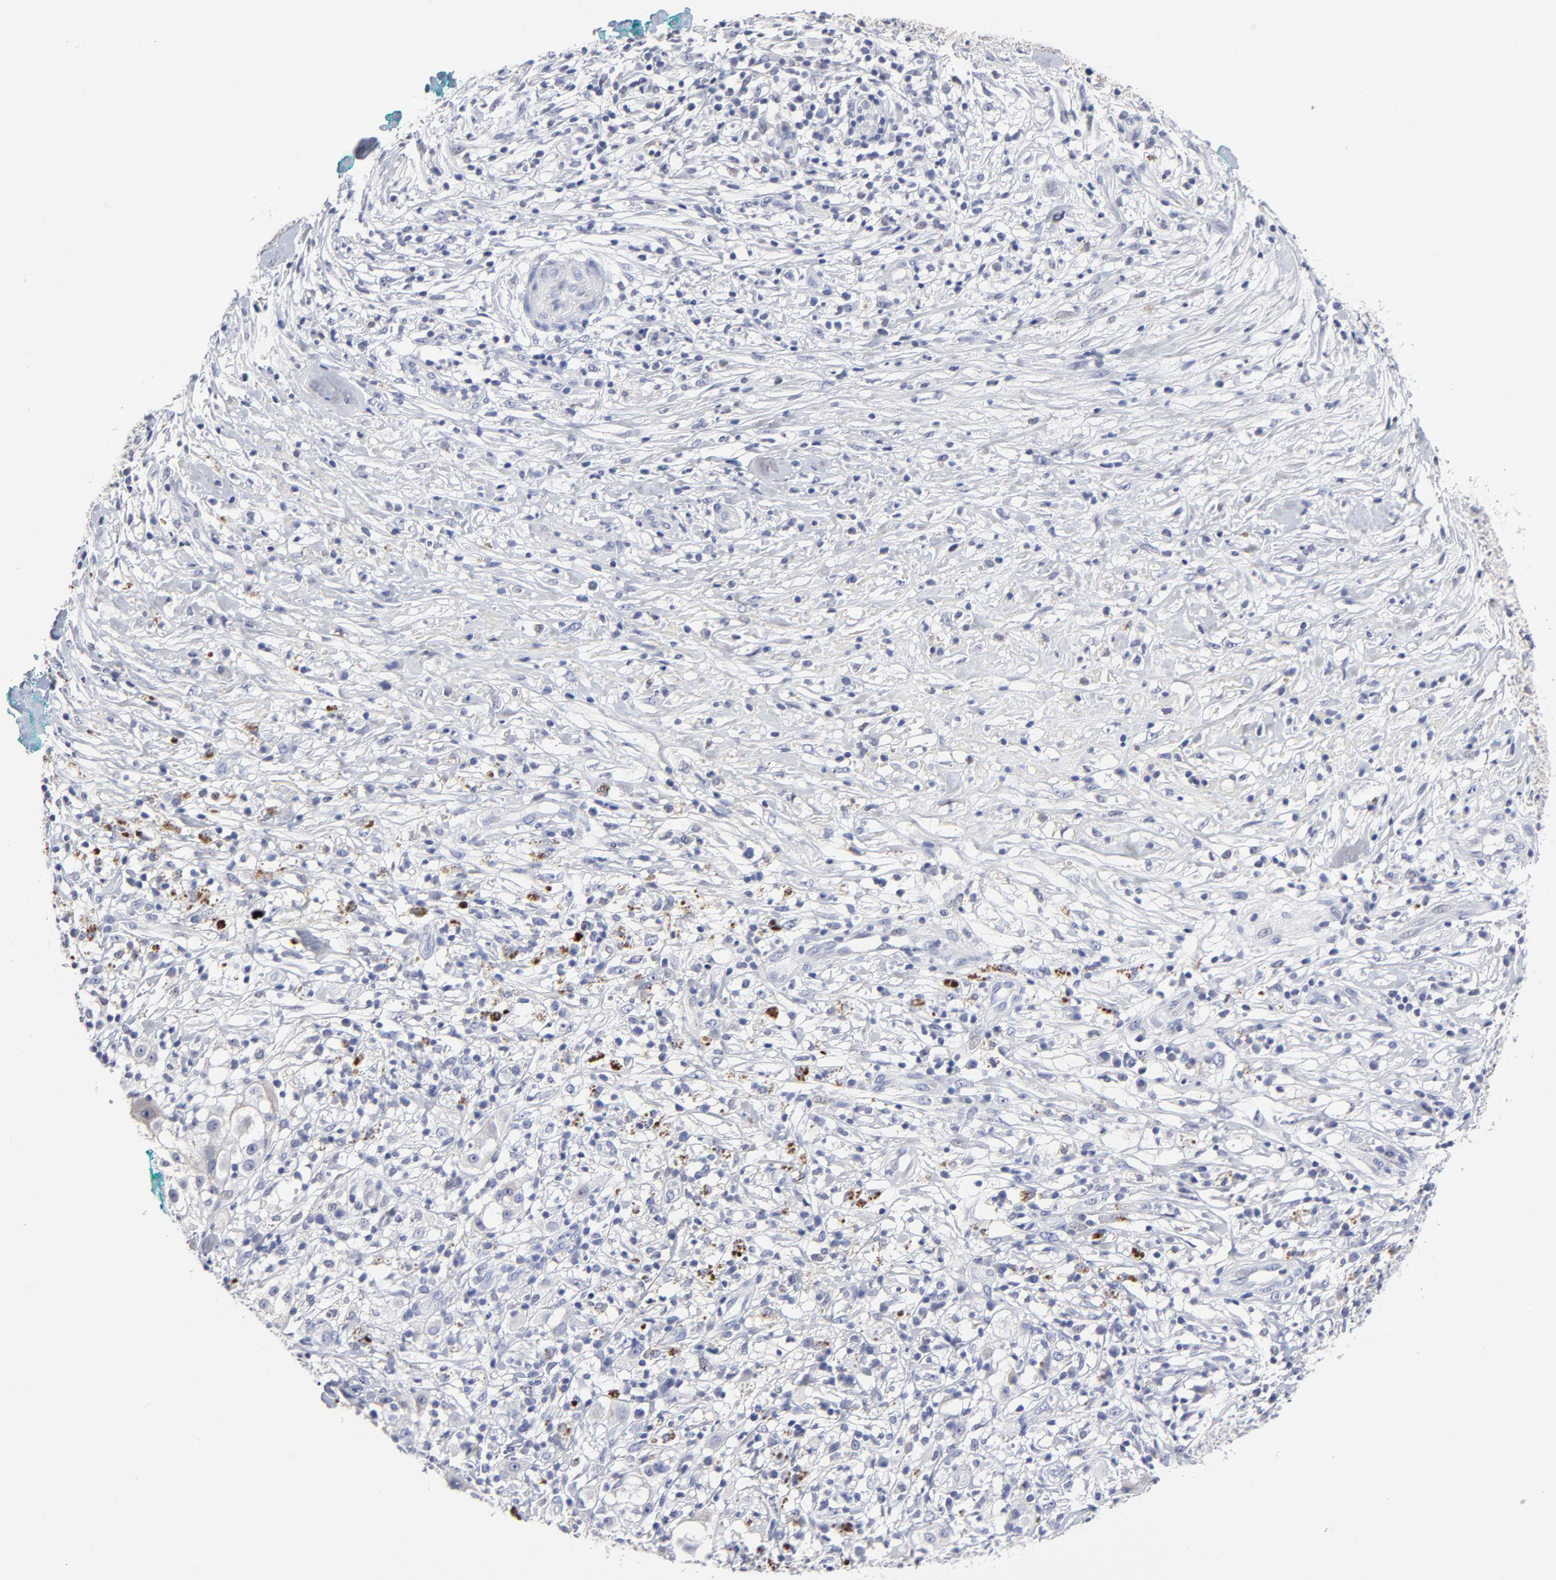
{"staining": {"intensity": "negative", "quantity": "none", "location": "none"}, "tissue": "melanoma", "cell_type": "Tumor cells", "image_type": "cancer", "snomed": [{"axis": "morphology", "description": "Necrosis, NOS"}, {"axis": "morphology", "description": "Malignant melanoma, NOS"}, {"axis": "topography", "description": "Skin"}], "caption": "A high-resolution photomicrograph shows IHC staining of malignant melanoma, which displays no significant positivity in tumor cells.", "gene": "CXADR", "patient": {"sex": "female", "age": 87}}